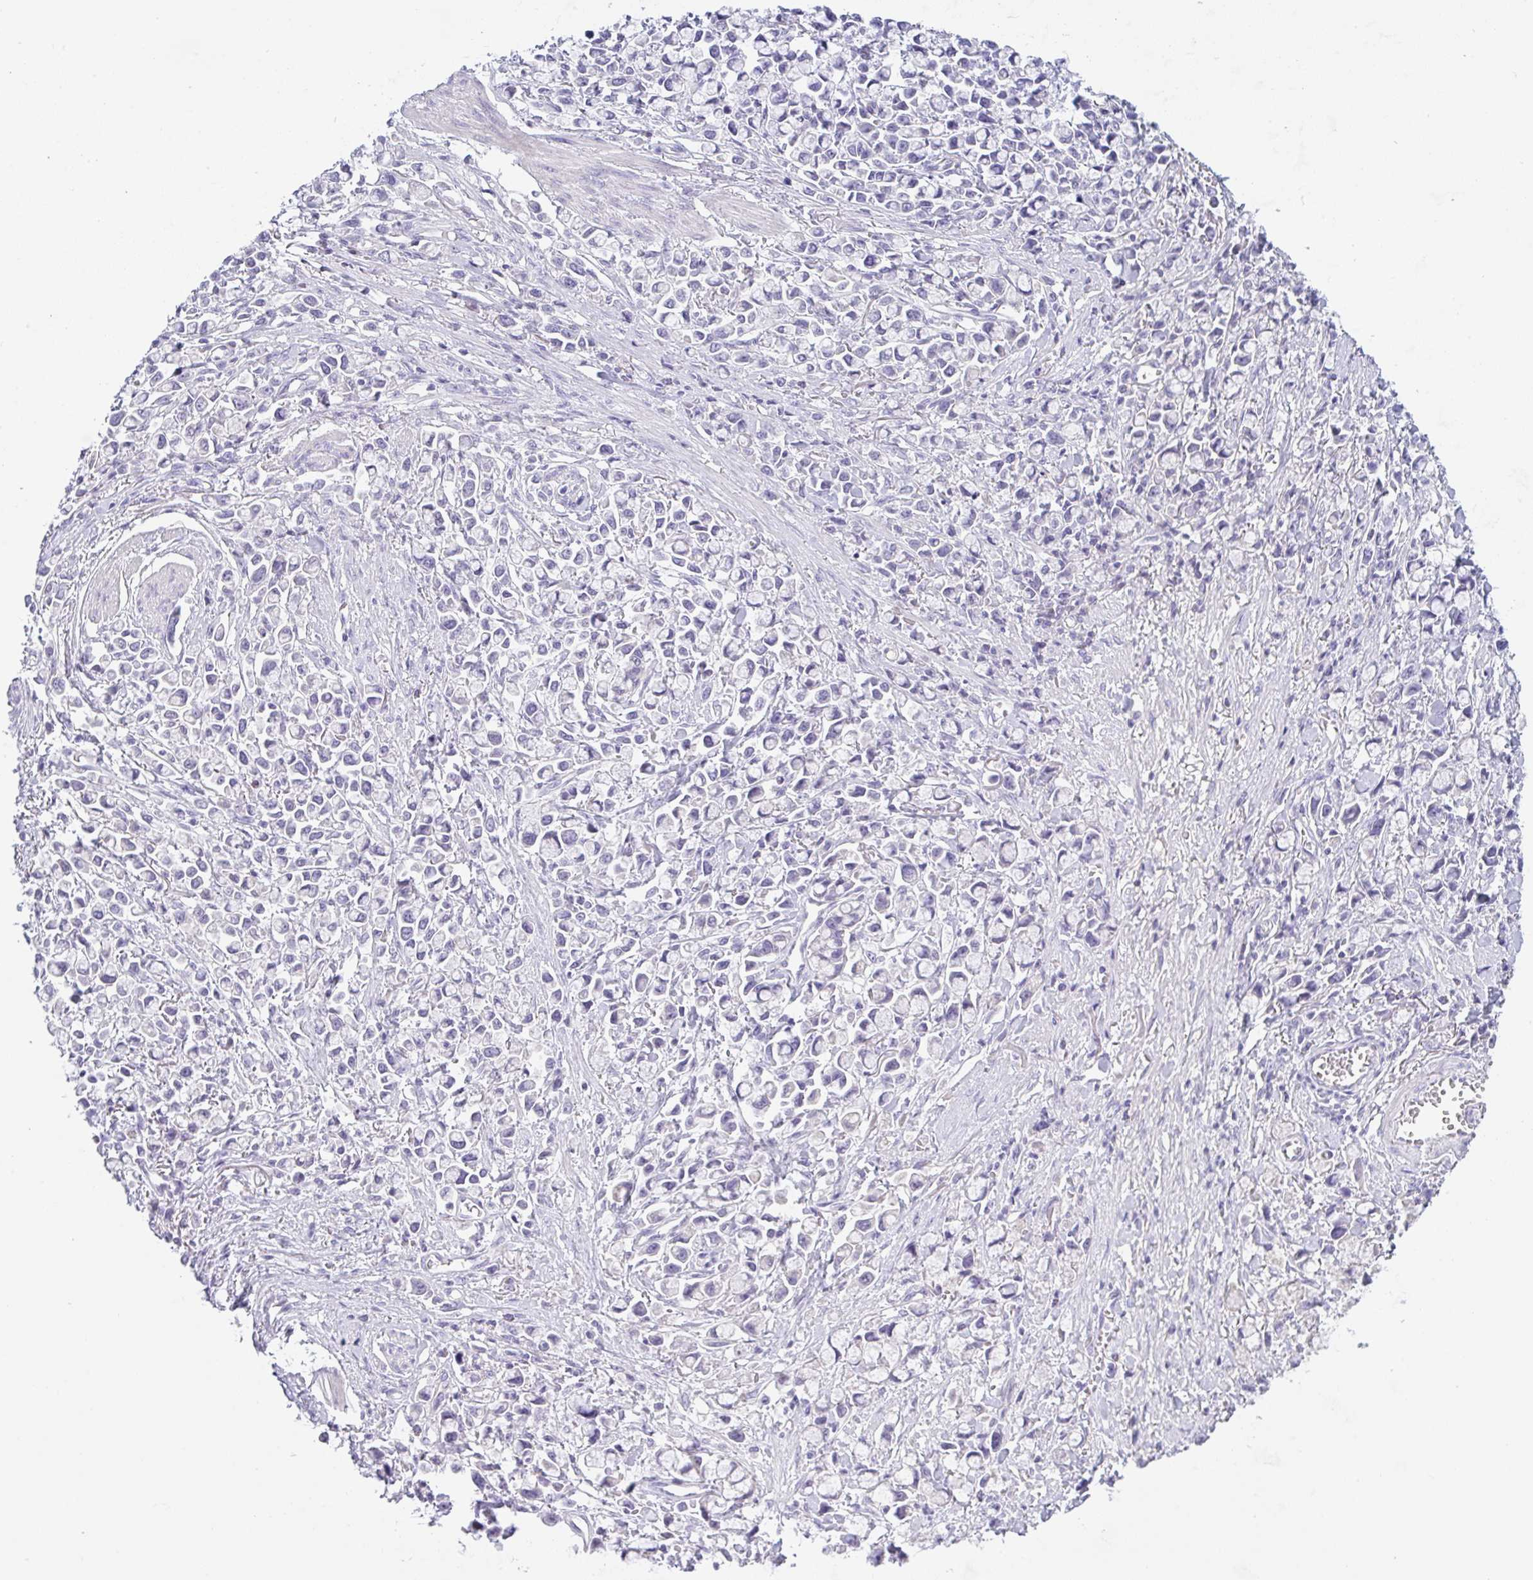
{"staining": {"intensity": "negative", "quantity": "none", "location": "none"}, "tissue": "stomach cancer", "cell_type": "Tumor cells", "image_type": "cancer", "snomed": [{"axis": "morphology", "description": "Adenocarcinoma, NOS"}, {"axis": "topography", "description": "Stomach"}], "caption": "Tumor cells are negative for brown protein staining in adenocarcinoma (stomach).", "gene": "LPAR4", "patient": {"sex": "female", "age": 81}}